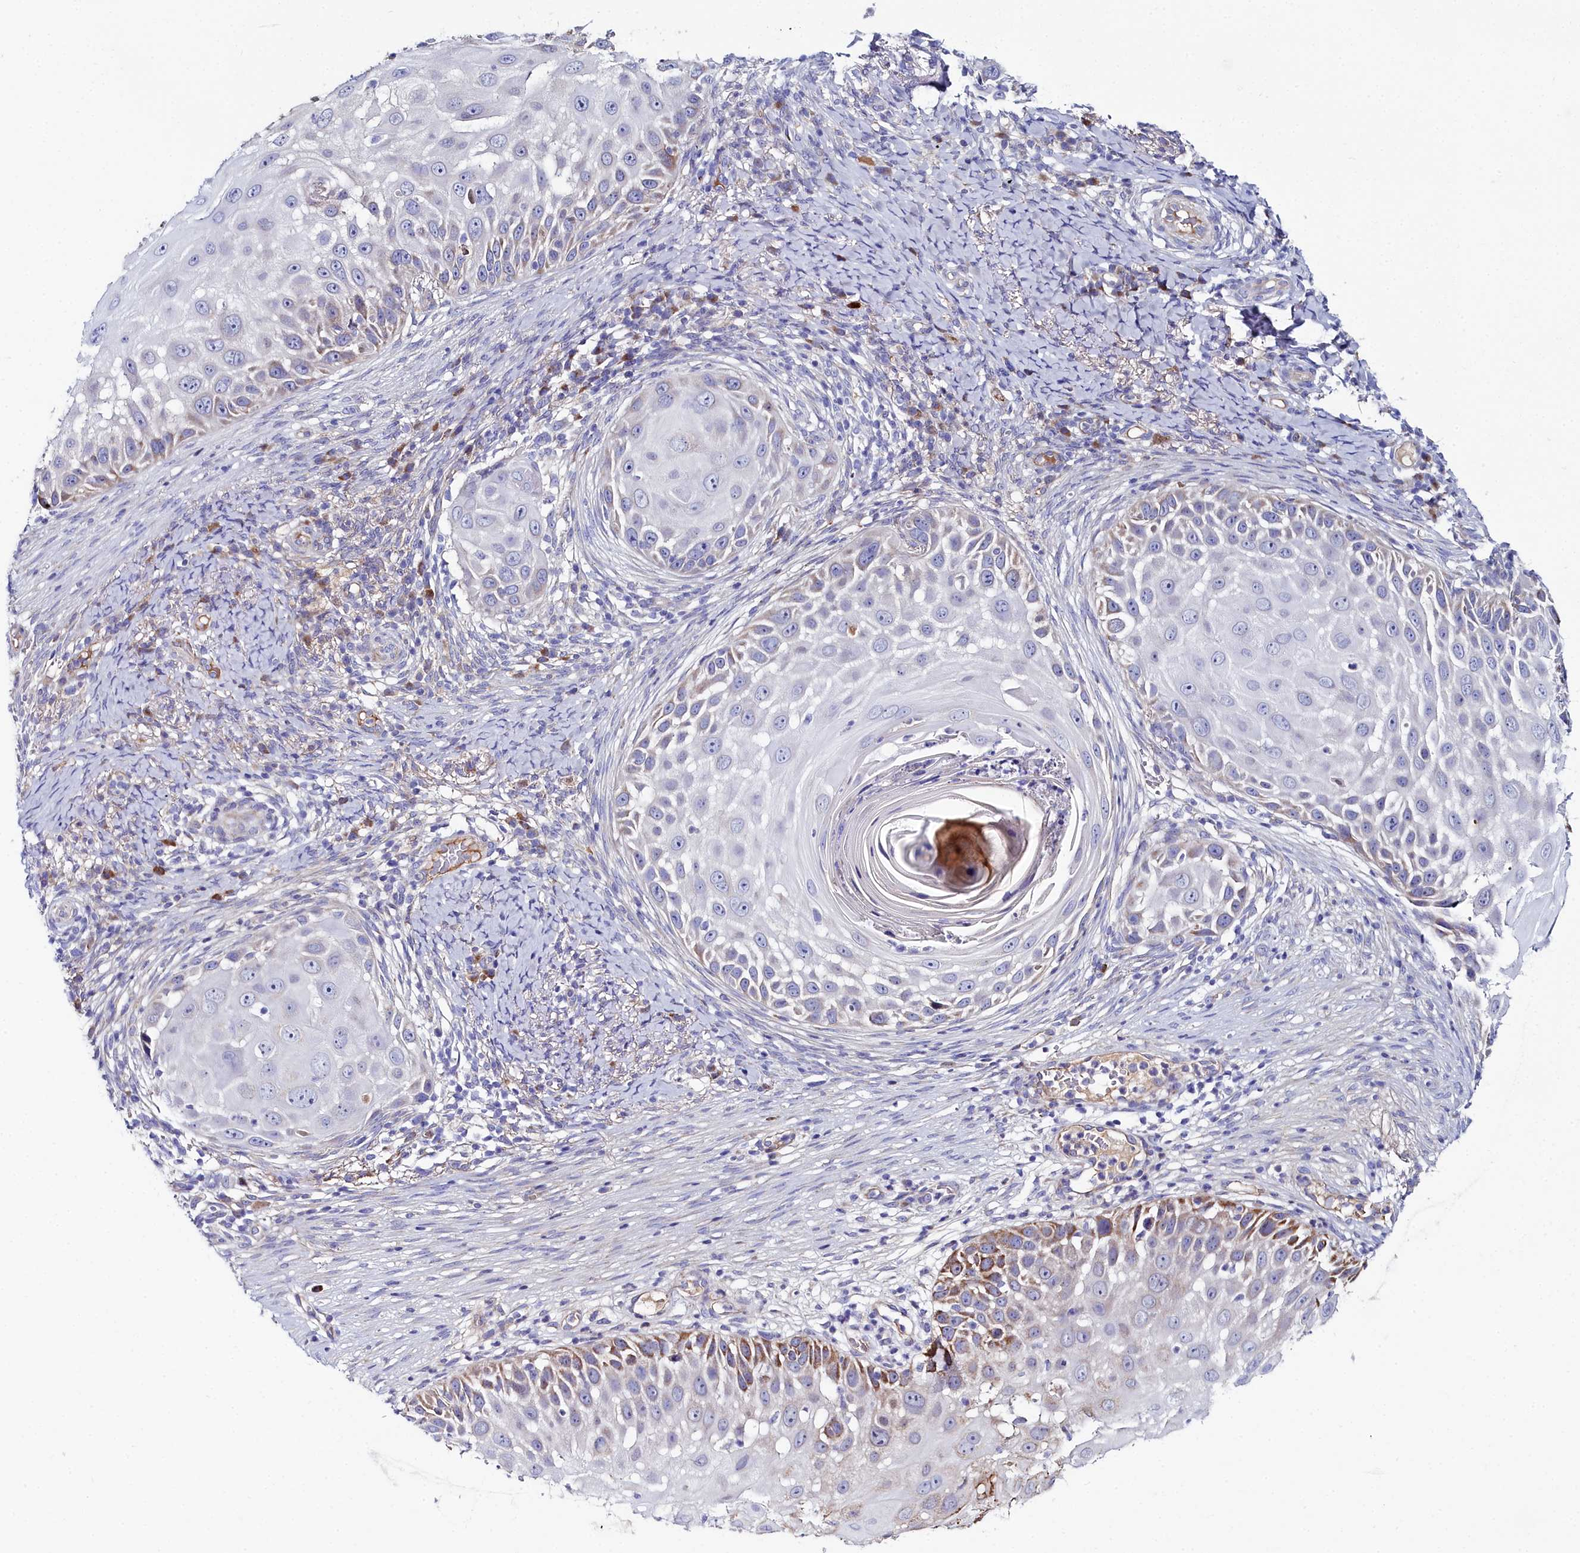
{"staining": {"intensity": "moderate", "quantity": "<25%", "location": "cytoplasmic/membranous"}, "tissue": "skin cancer", "cell_type": "Tumor cells", "image_type": "cancer", "snomed": [{"axis": "morphology", "description": "Squamous cell carcinoma, NOS"}, {"axis": "topography", "description": "Skin"}], "caption": "Skin squamous cell carcinoma stained with a brown dye exhibits moderate cytoplasmic/membranous positive expression in approximately <25% of tumor cells.", "gene": "SLC49A3", "patient": {"sex": "female", "age": 44}}